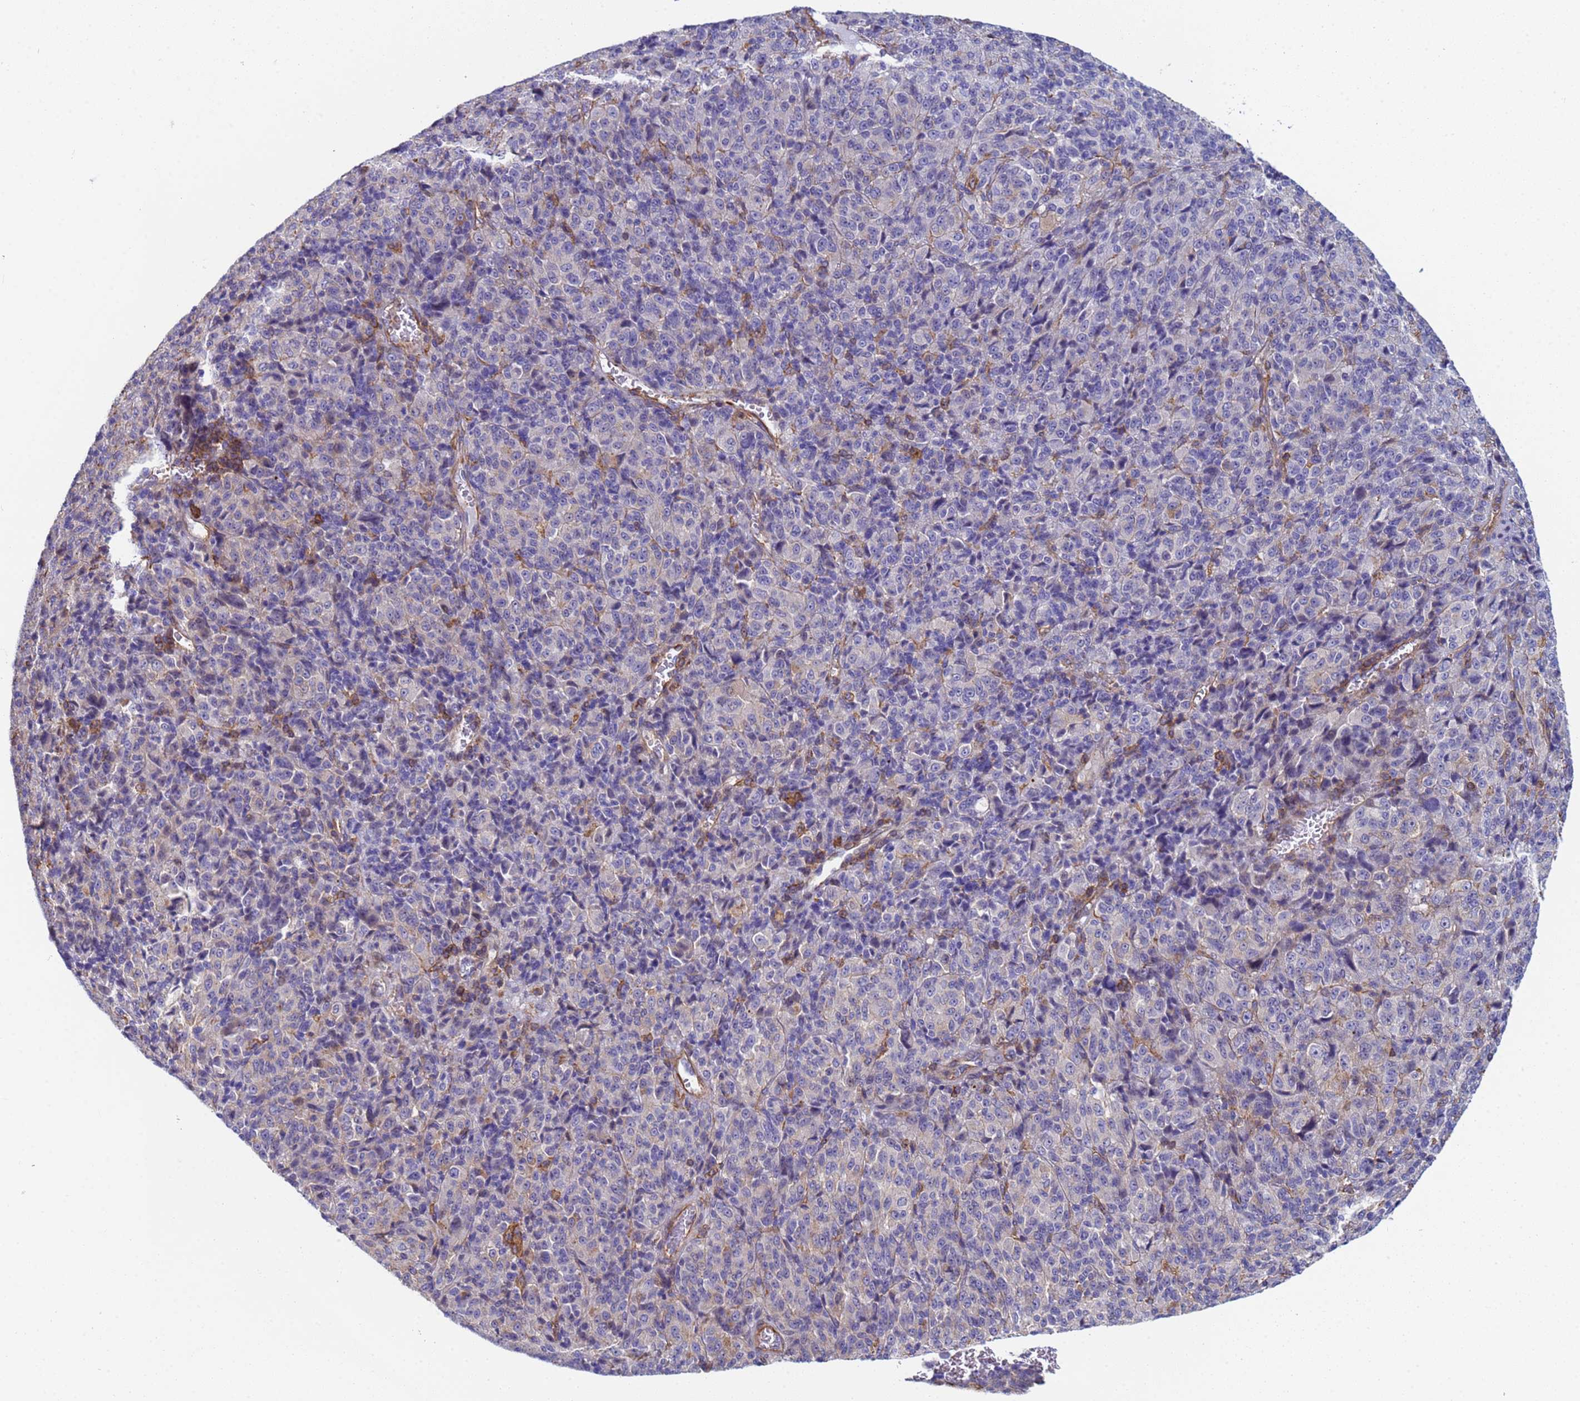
{"staining": {"intensity": "strong", "quantity": "<25%", "location": "cytoplasmic/membranous"}, "tissue": "melanoma", "cell_type": "Tumor cells", "image_type": "cancer", "snomed": [{"axis": "morphology", "description": "Malignant melanoma, Metastatic site"}, {"axis": "topography", "description": "Brain"}], "caption": "A micrograph of human melanoma stained for a protein shows strong cytoplasmic/membranous brown staining in tumor cells.", "gene": "ZNG1B", "patient": {"sex": "female", "age": 56}}